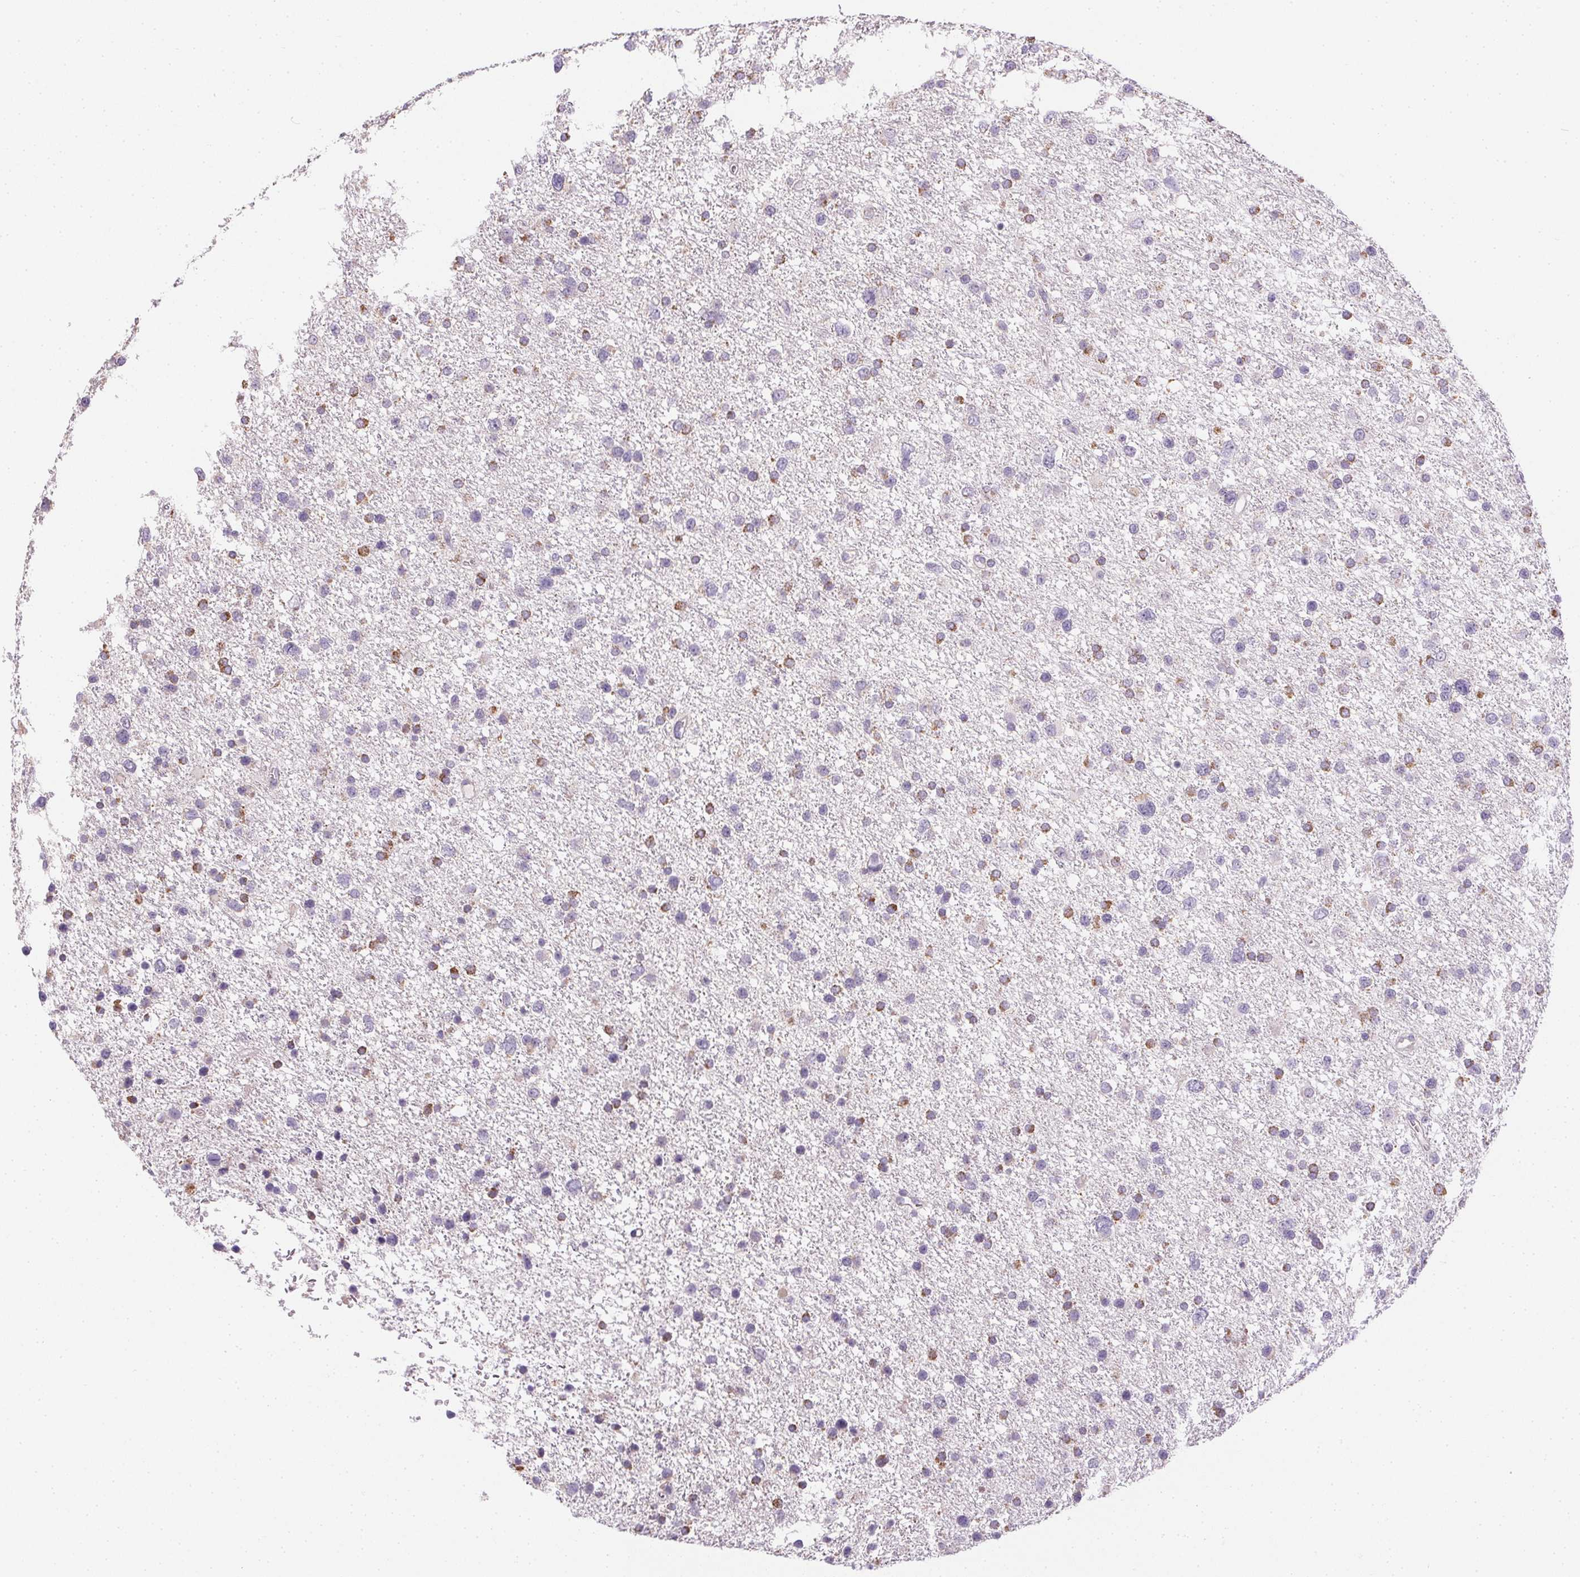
{"staining": {"intensity": "moderate", "quantity": "<25%", "location": "cytoplasmic/membranous"}, "tissue": "glioma", "cell_type": "Tumor cells", "image_type": "cancer", "snomed": [{"axis": "morphology", "description": "Glioma, malignant, Low grade"}, {"axis": "topography", "description": "Brain"}], "caption": "IHC histopathology image of human glioma stained for a protein (brown), which displays low levels of moderate cytoplasmic/membranous staining in approximately <25% of tumor cells.", "gene": "SMYD1", "patient": {"sex": "female", "age": 55}}